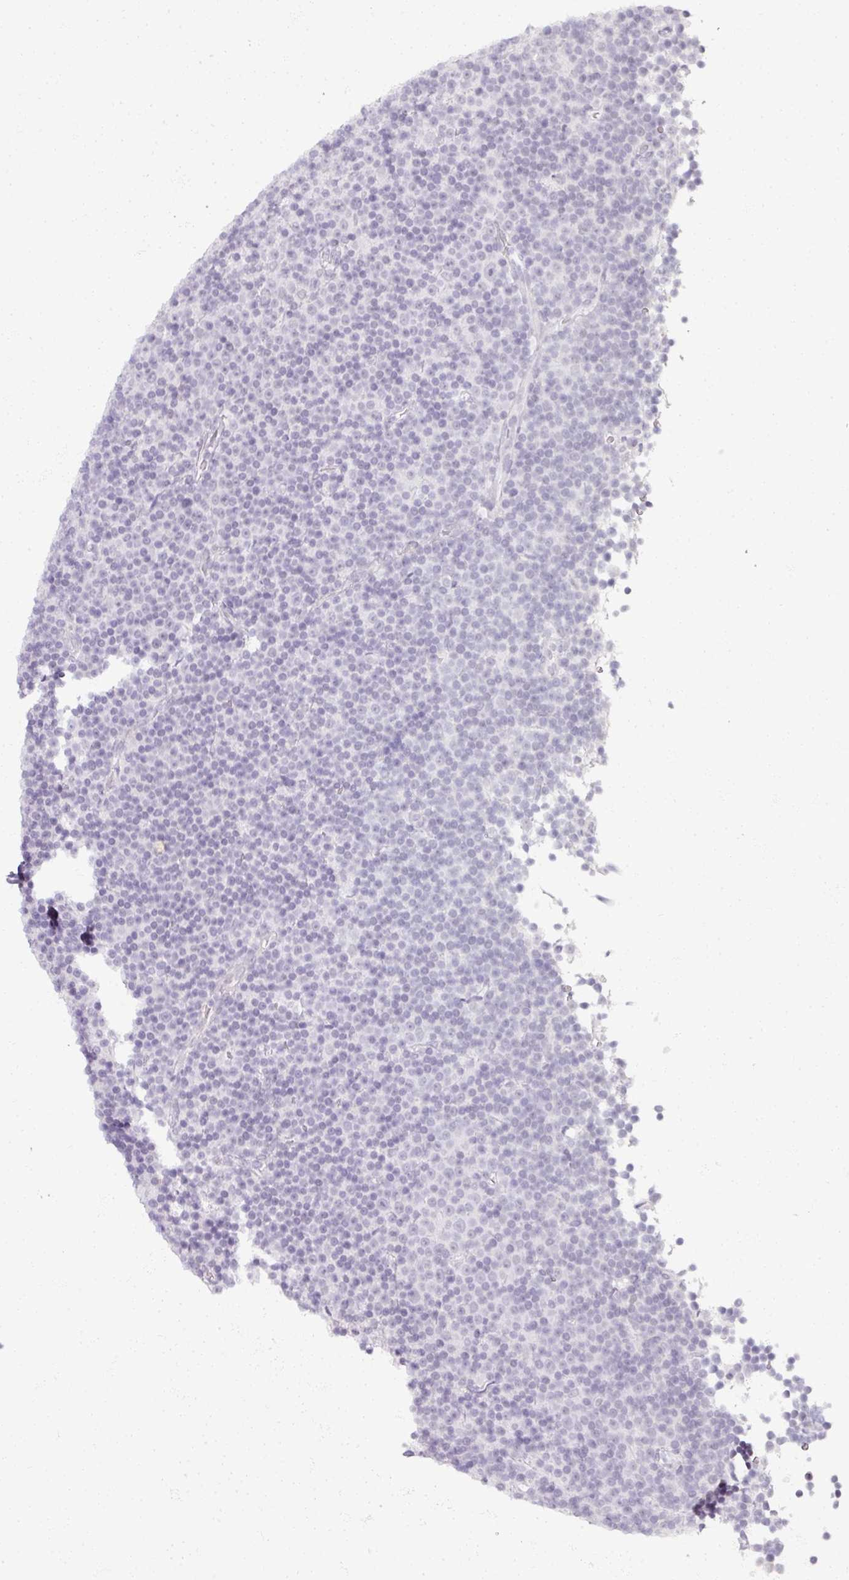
{"staining": {"intensity": "negative", "quantity": "none", "location": "none"}, "tissue": "lymphoma", "cell_type": "Tumor cells", "image_type": "cancer", "snomed": [{"axis": "morphology", "description": "Malignant lymphoma, non-Hodgkin's type, Low grade"}, {"axis": "topography", "description": "Lymph node"}], "caption": "This is an immunohistochemistry image of low-grade malignant lymphoma, non-Hodgkin's type. There is no expression in tumor cells.", "gene": "RFPL2", "patient": {"sex": "female", "age": 67}}